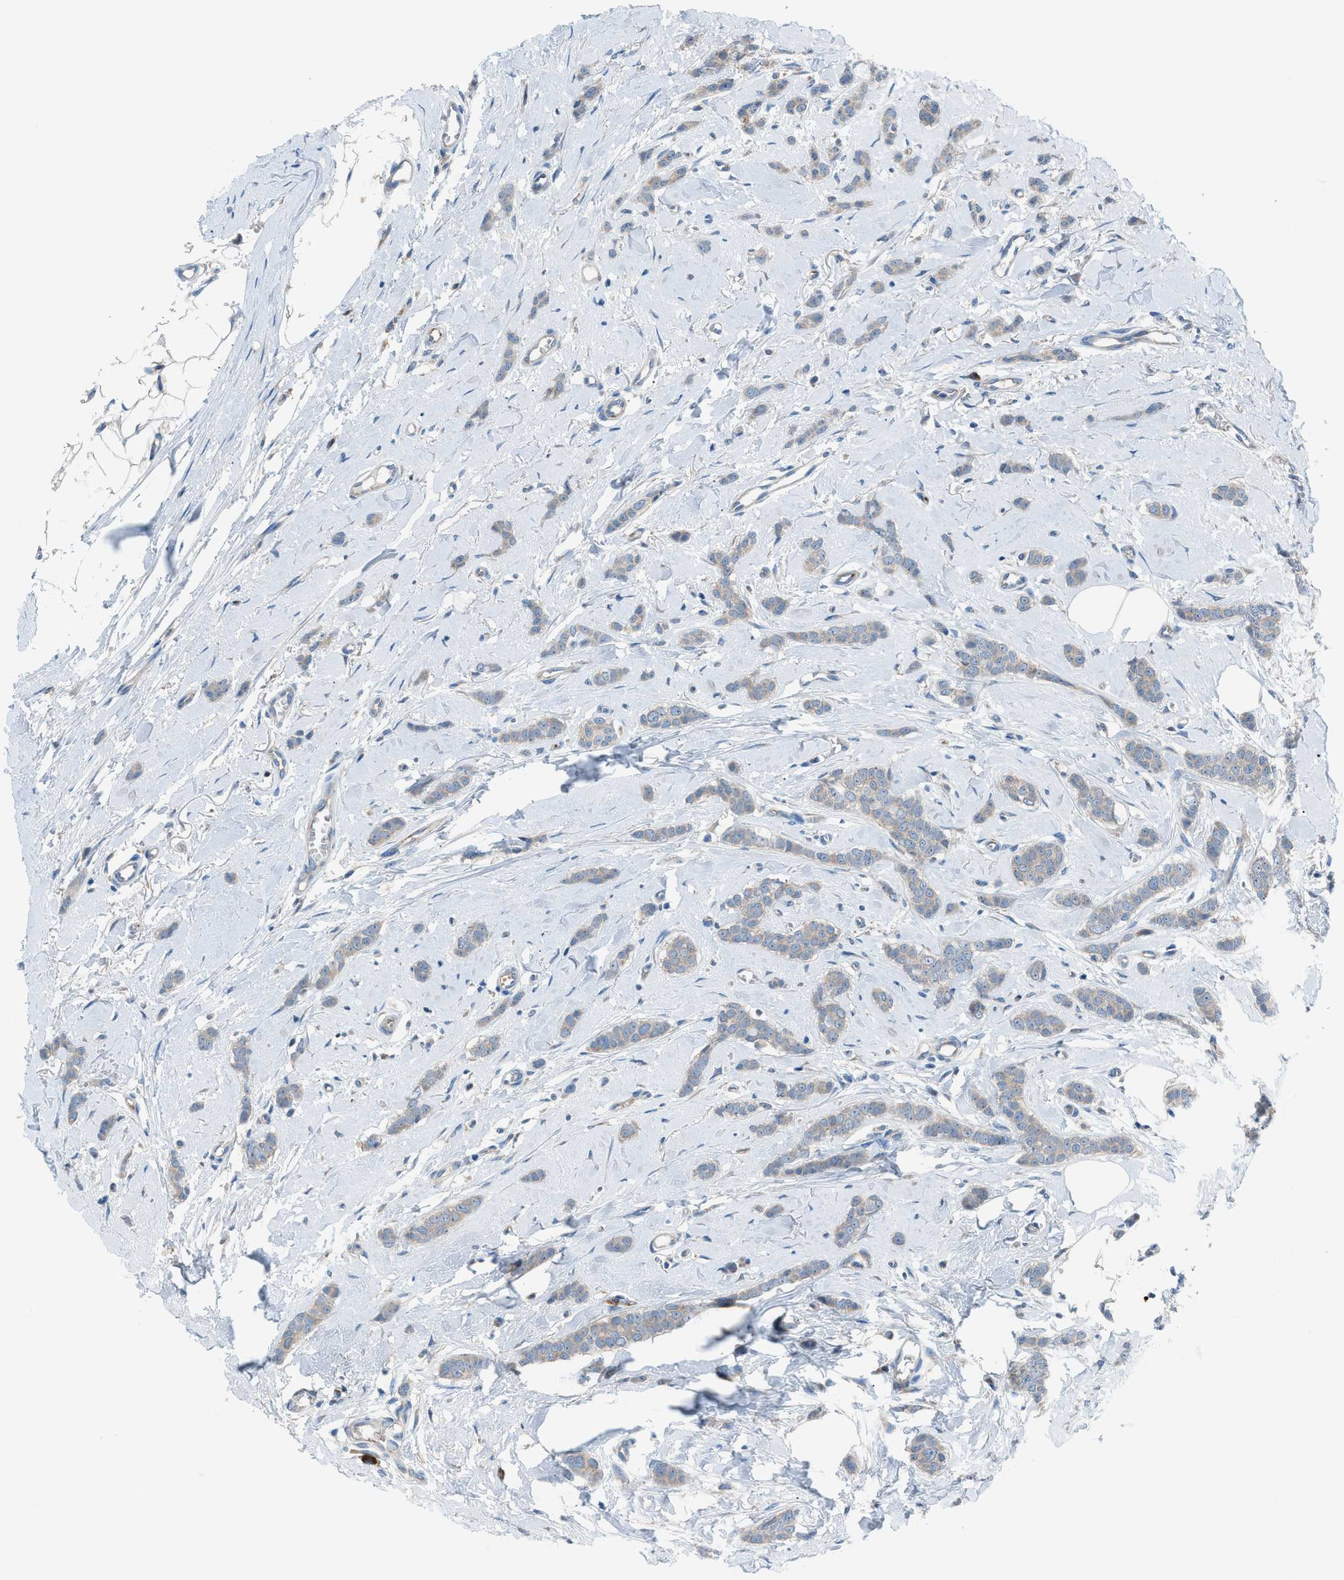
{"staining": {"intensity": "weak", "quantity": "25%-75%", "location": "cytoplasmic/membranous"}, "tissue": "breast cancer", "cell_type": "Tumor cells", "image_type": "cancer", "snomed": [{"axis": "morphology", "description": "Lobular carcinoma"}, {"axis": "topography", "description": "Skin"}, {"axis": "topography", "description": "Breast"}], "caption": "Protein staining of breast cancer tissue reveals weak cytoplasmic/membranous expression in approximately 25%-75% of tumor cells.", "gene": "HEG1", "patient": {"sex": "female", "age": 46}}